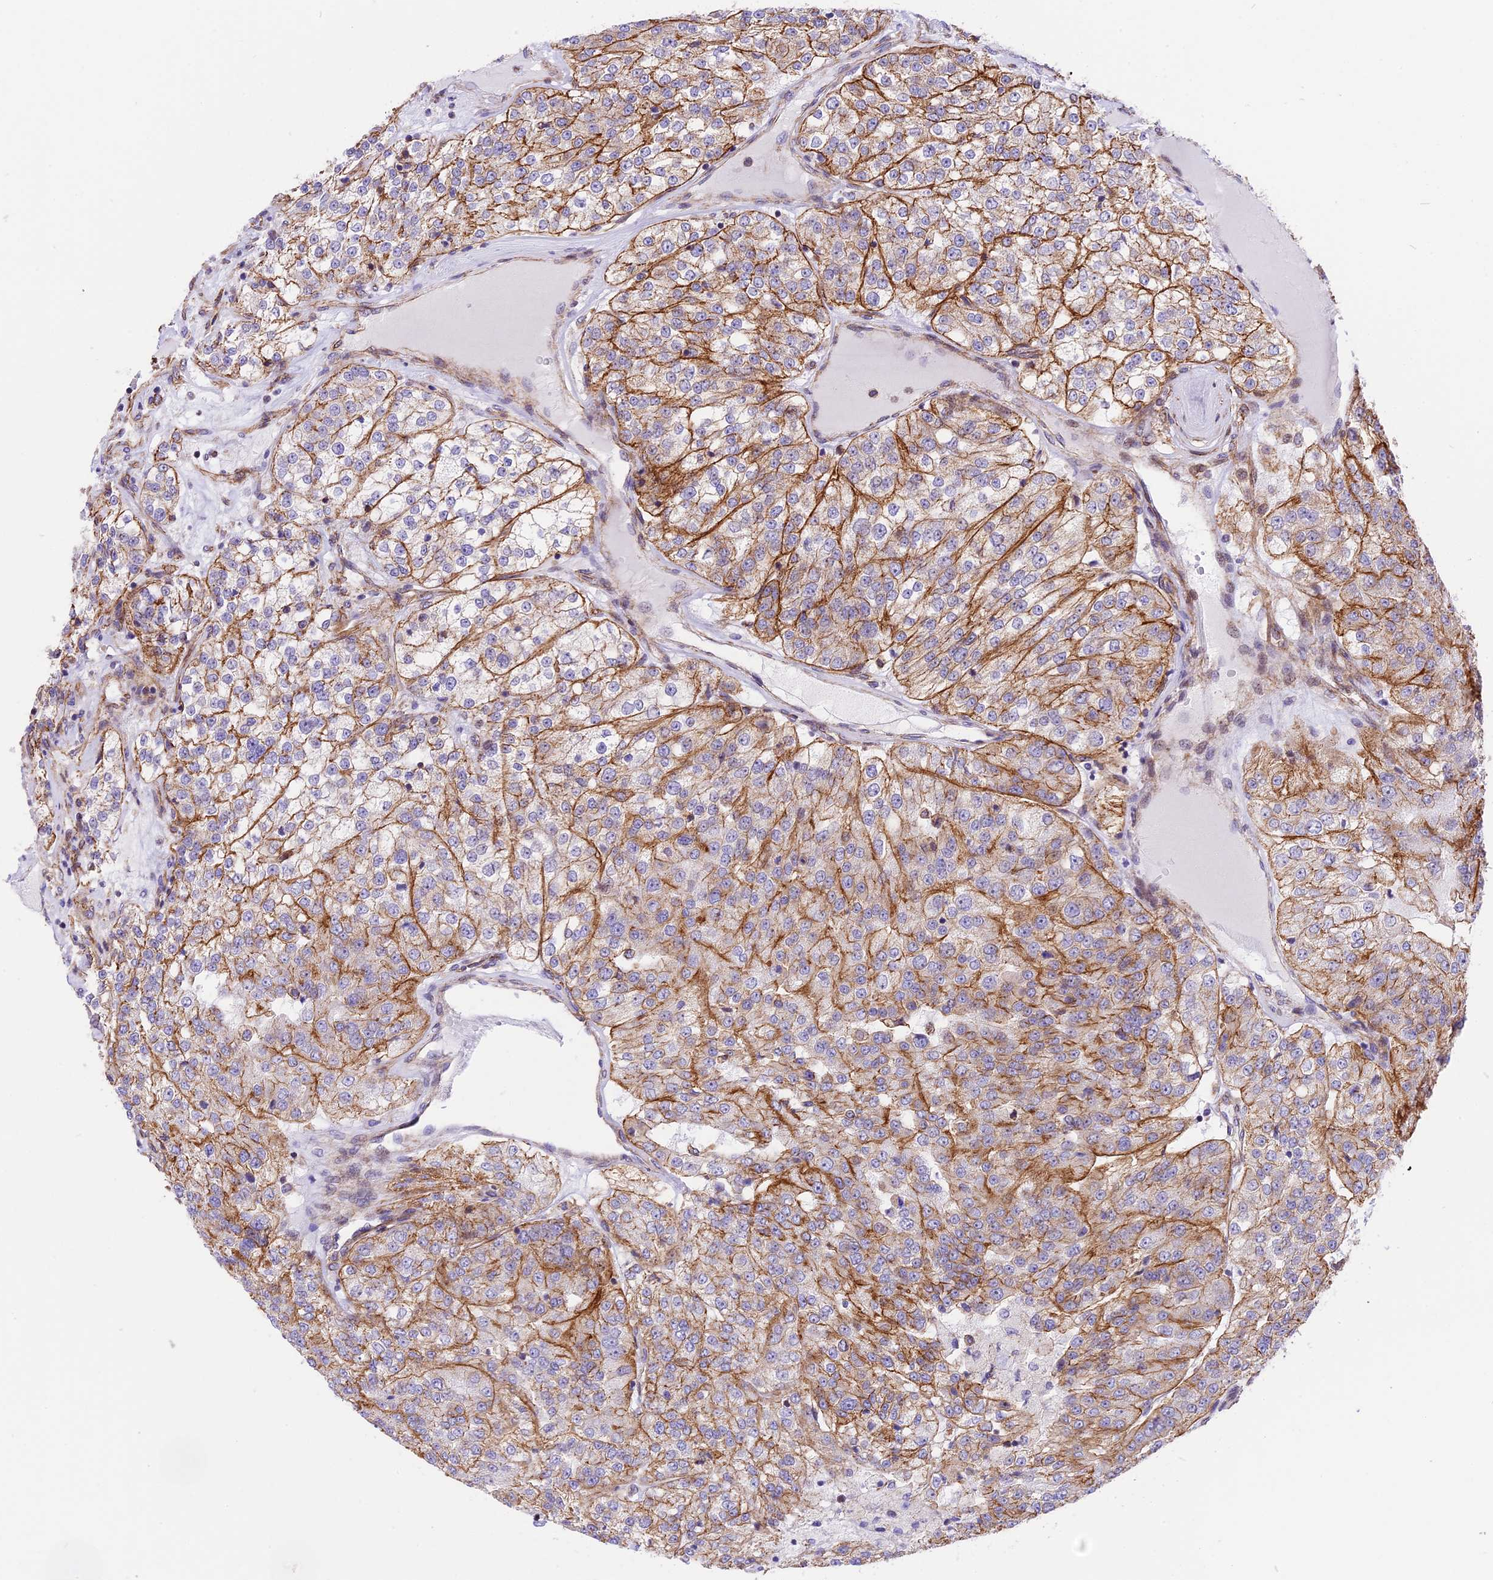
{"staining": {"intensity": "moderate", "quantity": "25%-75%", "location": "cytoplasmic/membranous"}, "tissue": "renal cancer", "cell_type": "Tumor cells", "image_type": "cancer", "snomed": [{"axis": "morphology", "description": "Adenocarcinoma, NOS"}, {"axis": "topography", "description": "Kidney"}], "caption": "Renal adenocarcinoma stained with immunohistochemistry demonstrates moderate cytoplasmic/membranous staining in about 25%-75% of tumor cells.", "gene": "R3HDM4", "patient": {"sex": "female", "age": 63}}